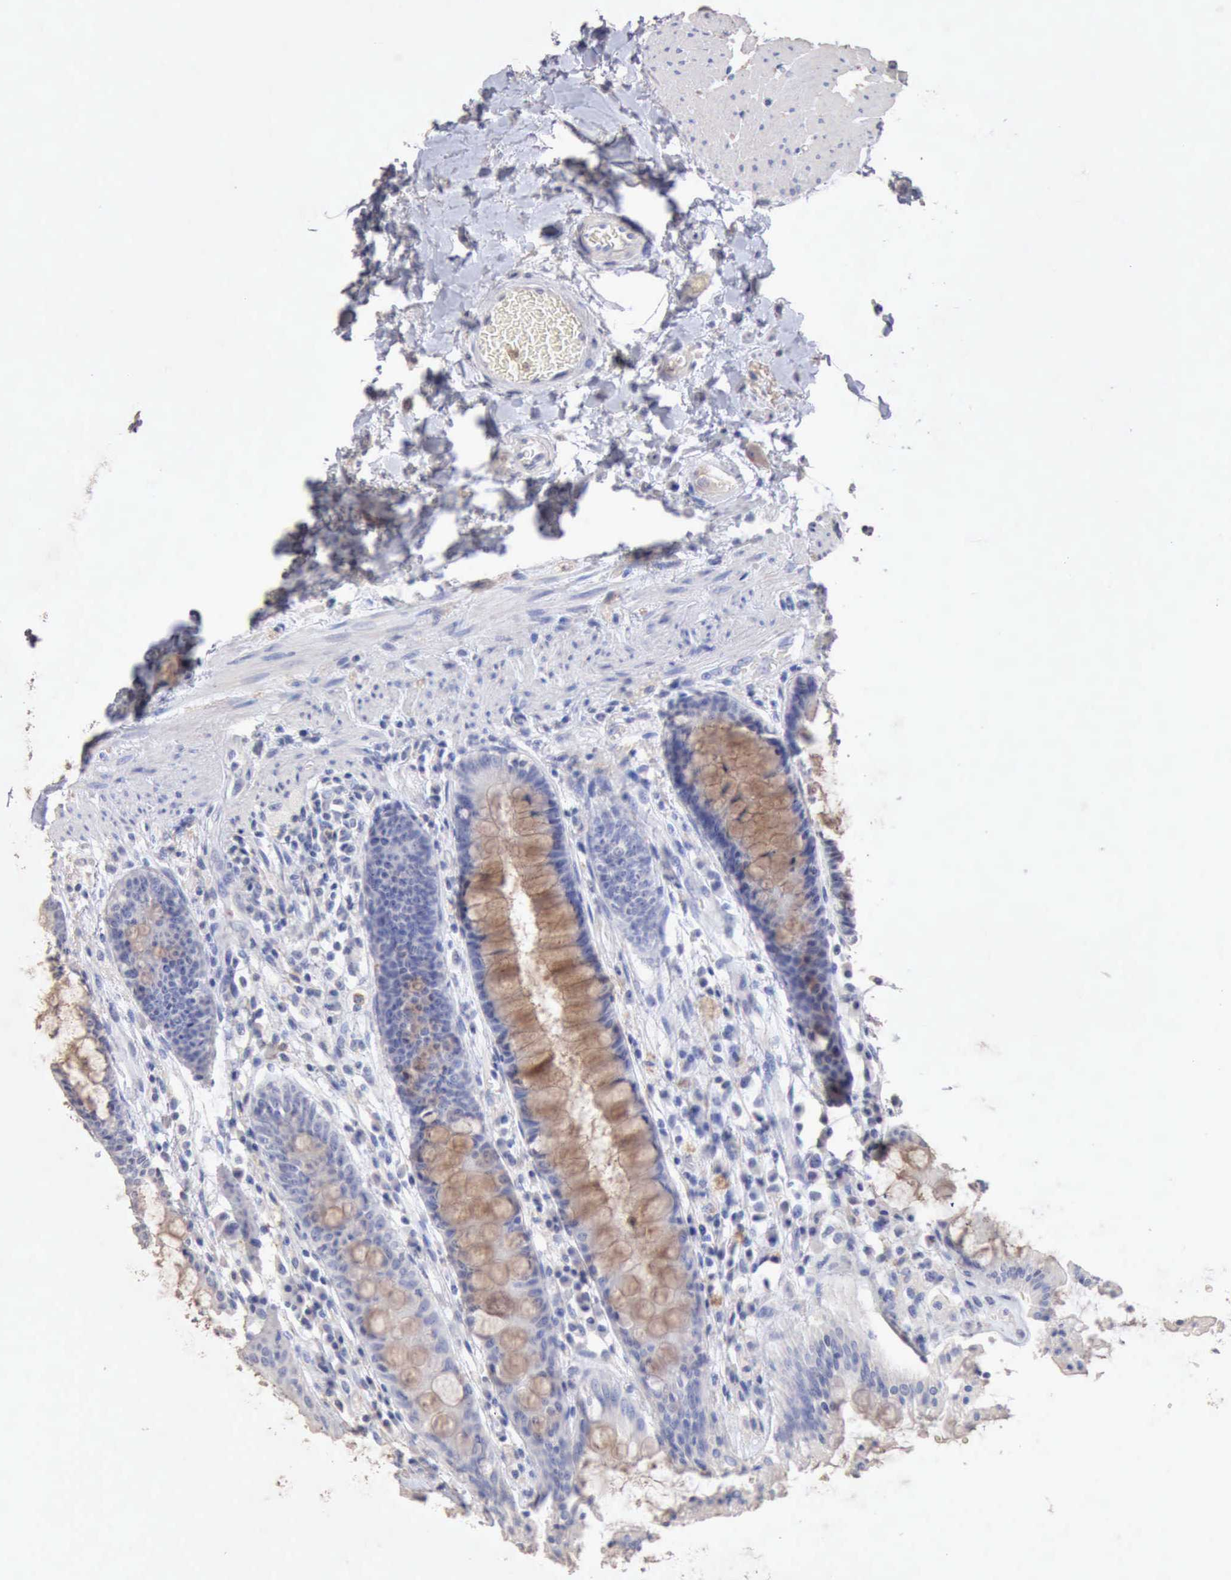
{"staining": {"intensity": "moderate", "quantity": "25%-75%", "location": "cytoplasmic/membranous"}, "tissue": "rectum", "cell_type": "Glandular cells", "image_type": "normal", "snomed": [{"axis": "morphology", "description": "Normal tissue, NOS"}, {"axis": "topography", "description": "Rectum"}], "caption": "Immunohistochemistry of normal human rectum reveals medium levels of moderate cytoplasmic/membranous positivity in about 25%-75% of glandular cells. (DAB IHC, brown staining for protein, blue staining for nuclei).", "gene": "KRT6B", "patient": {"sex": "female", "age": 46}}